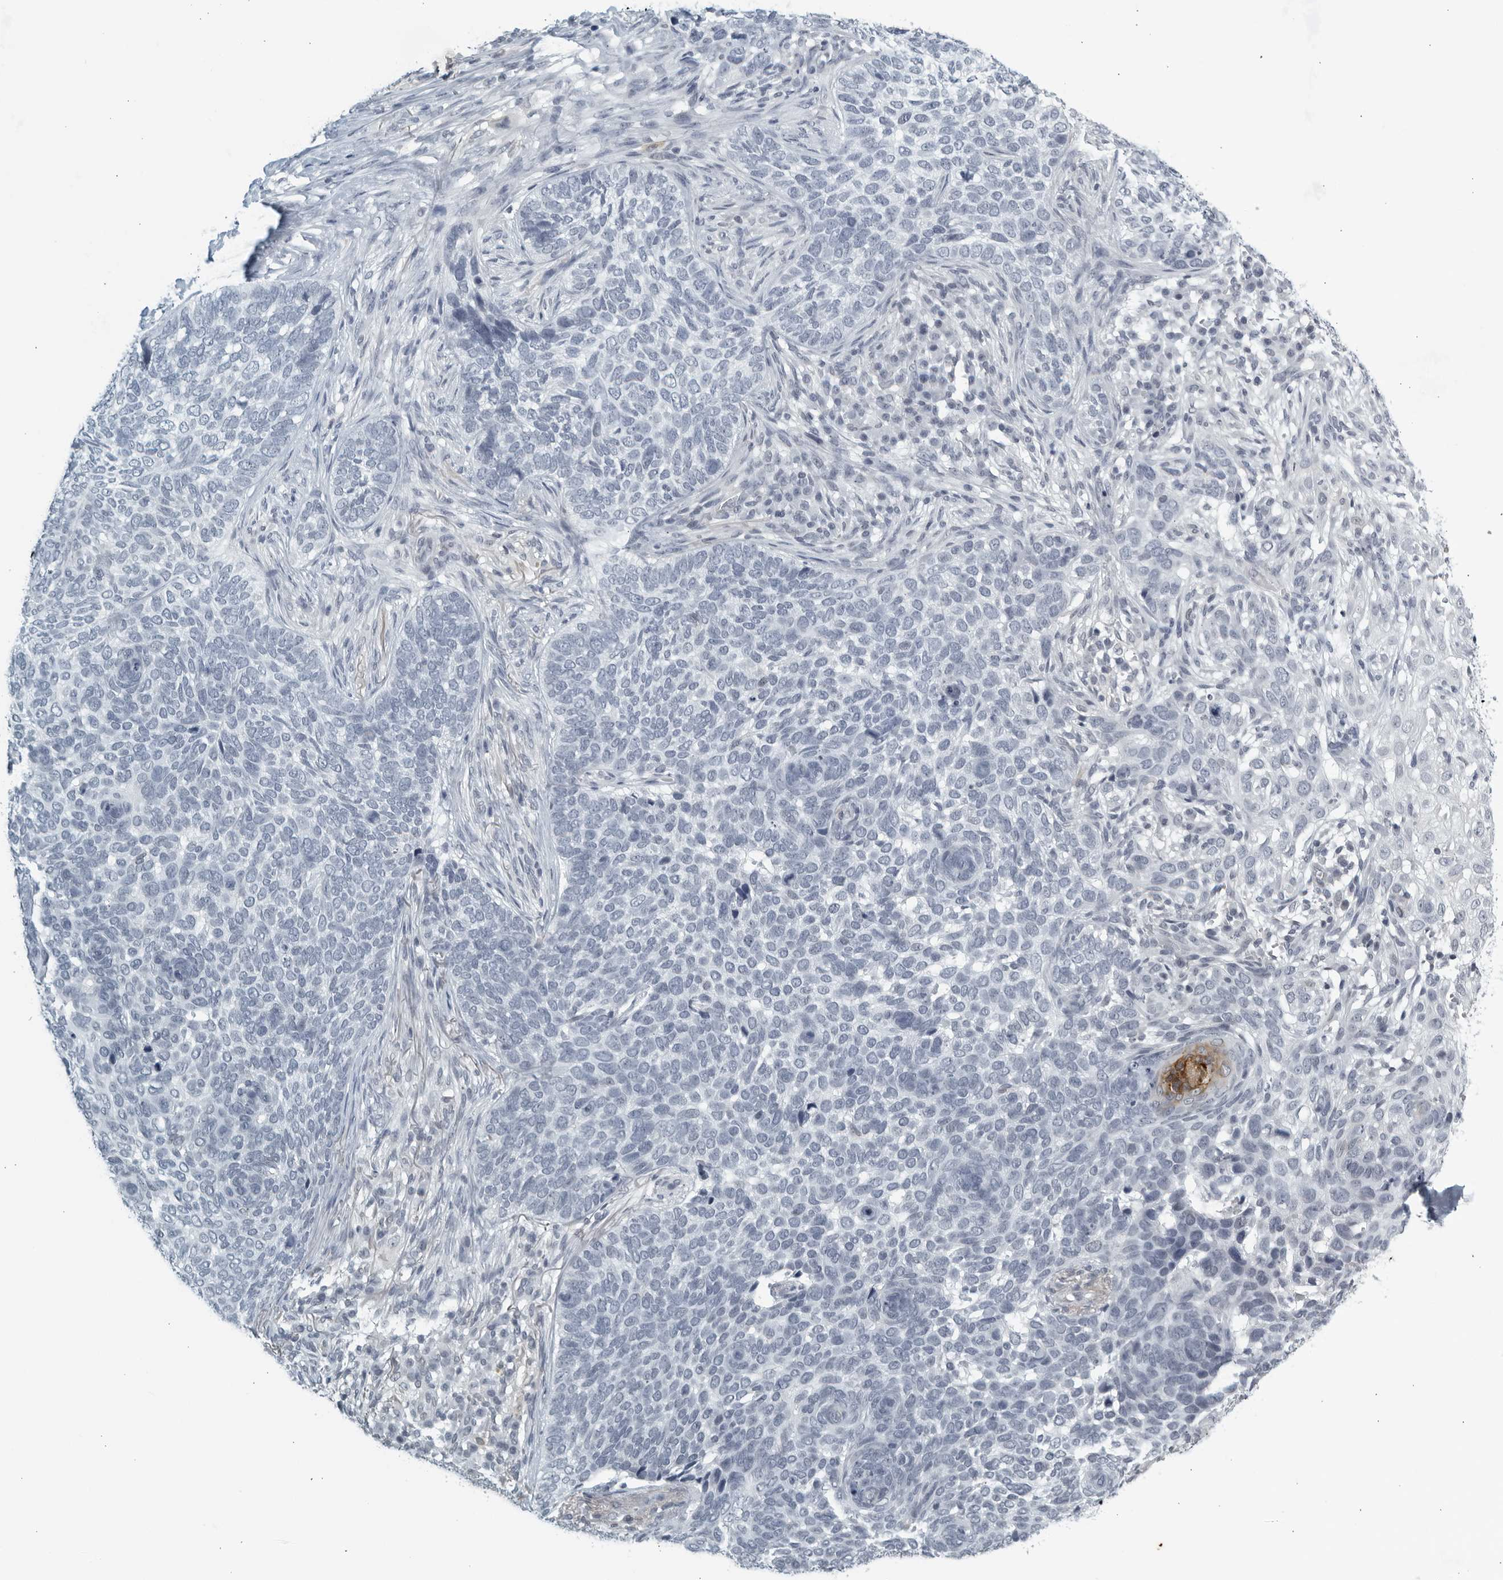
{"staining": {"intensity": "negative", "quantity": "none", "location": "none"}, "tissue": "skin cancer", "cell_type": "Tumor cells", "image_type": "cancer", "snomed": [{"axis": "morphology", "description": "Basal cell carcinoma"}, {"axis": "topography", "description": "Skin"}], "caption": "Basal cell carcinoma (skin) stained for a protein using immunohistochemistry (IHC) exhibits no positivity tumor cells.", "gene": "KLK7", "patient": {"sex": "female", "age": 64}}